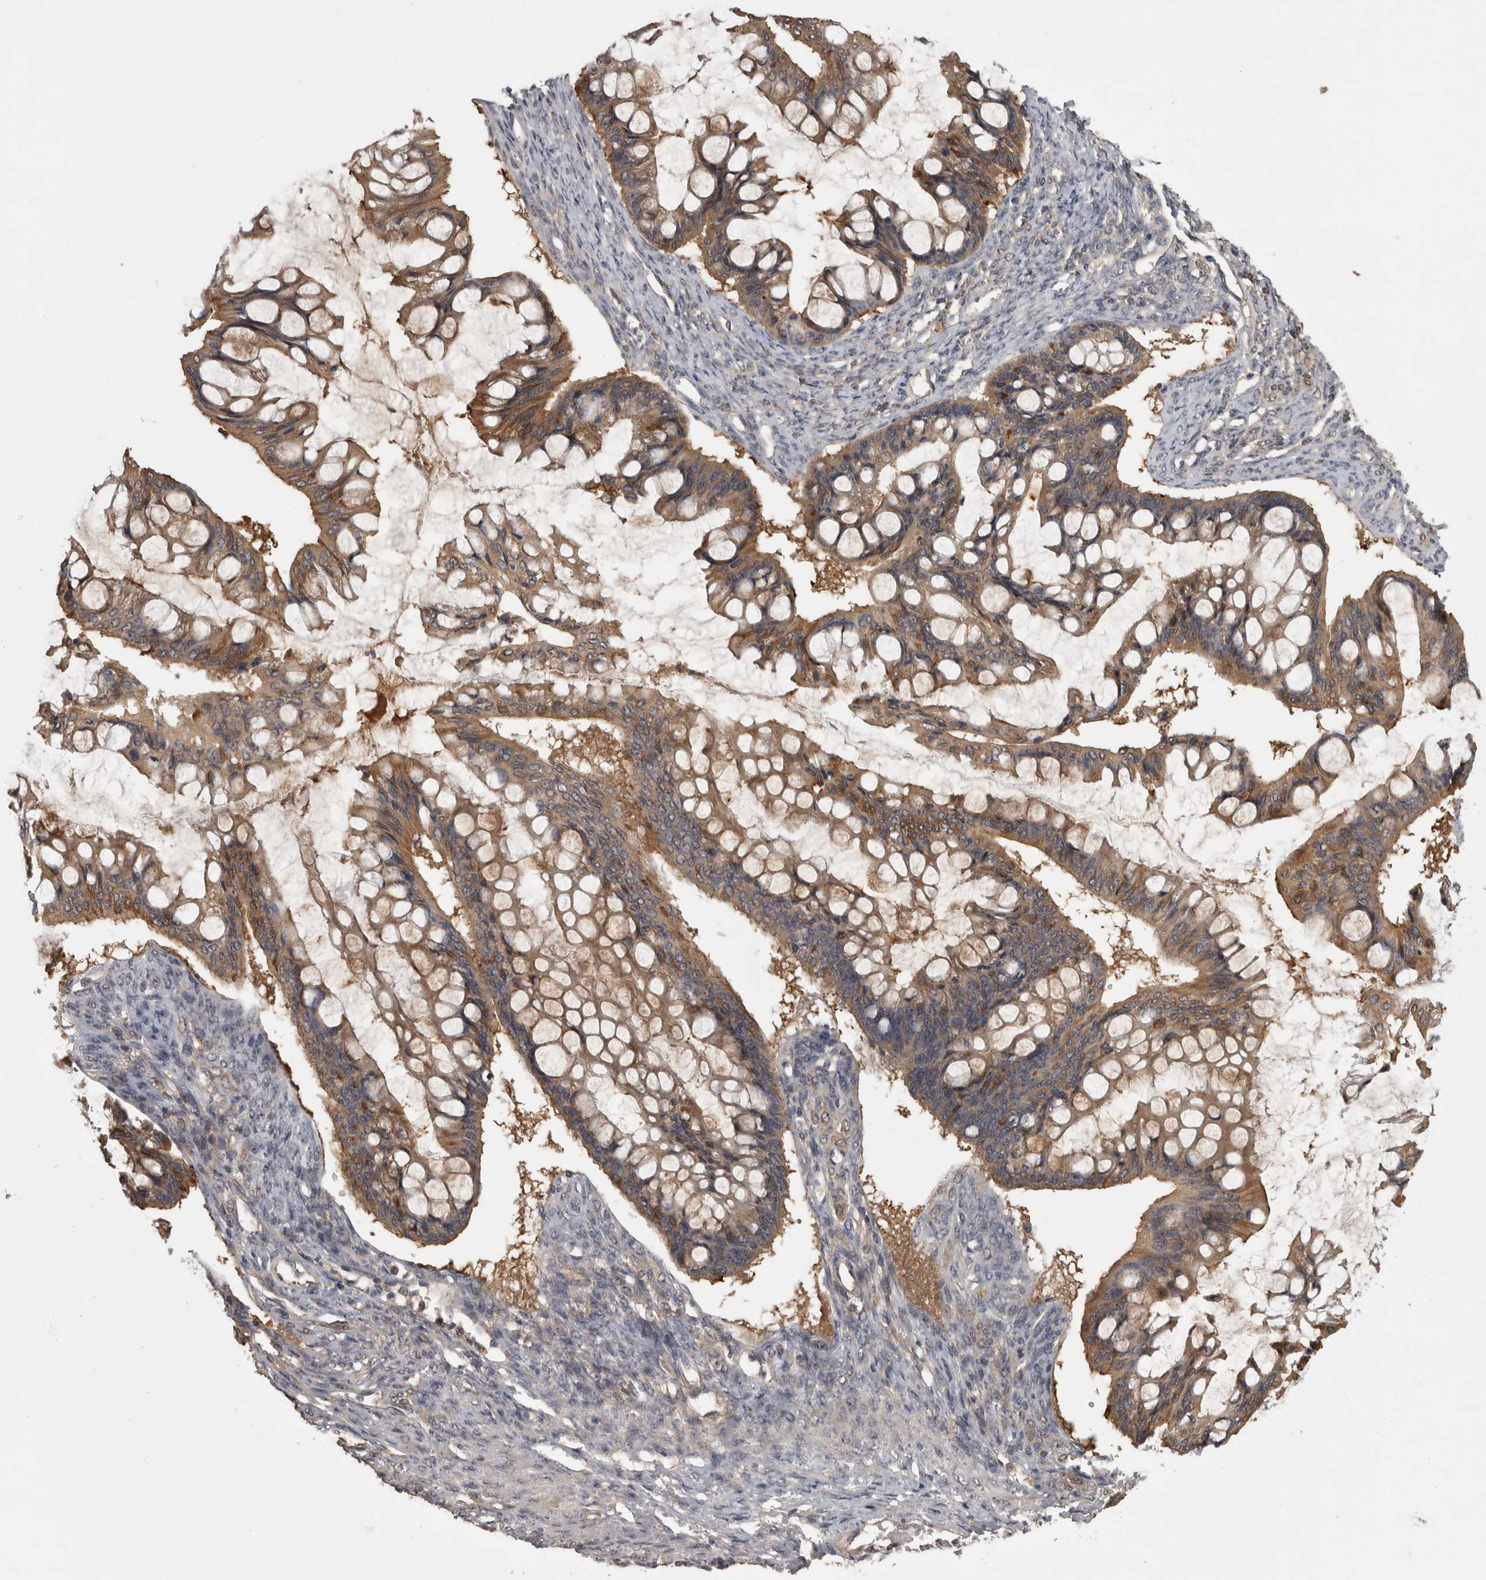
{"staining": {"intensity": "moderate", "quantity": ">75%", "location": "cytoplasmic/membranous"}, "tissue": "ovarian cancer", "cell_type": "Tumor cells", "image_type": "cancer", "snomed": [{"axis": "morphology", "description": "Cystadenocarcinoma, mucinous, NOS"}, {"axis": "topography", "description": "Ovary"}], "caption": "Protein expression by immunohistochemistry (IHC) reveals moderate cytoplasmic/membranous expression in approximately >75% of tumor cells in ovarian mucinous cystadenocarcinoma.", "gene": "APRT", "patient": {"sex": "female", "age": 73}}